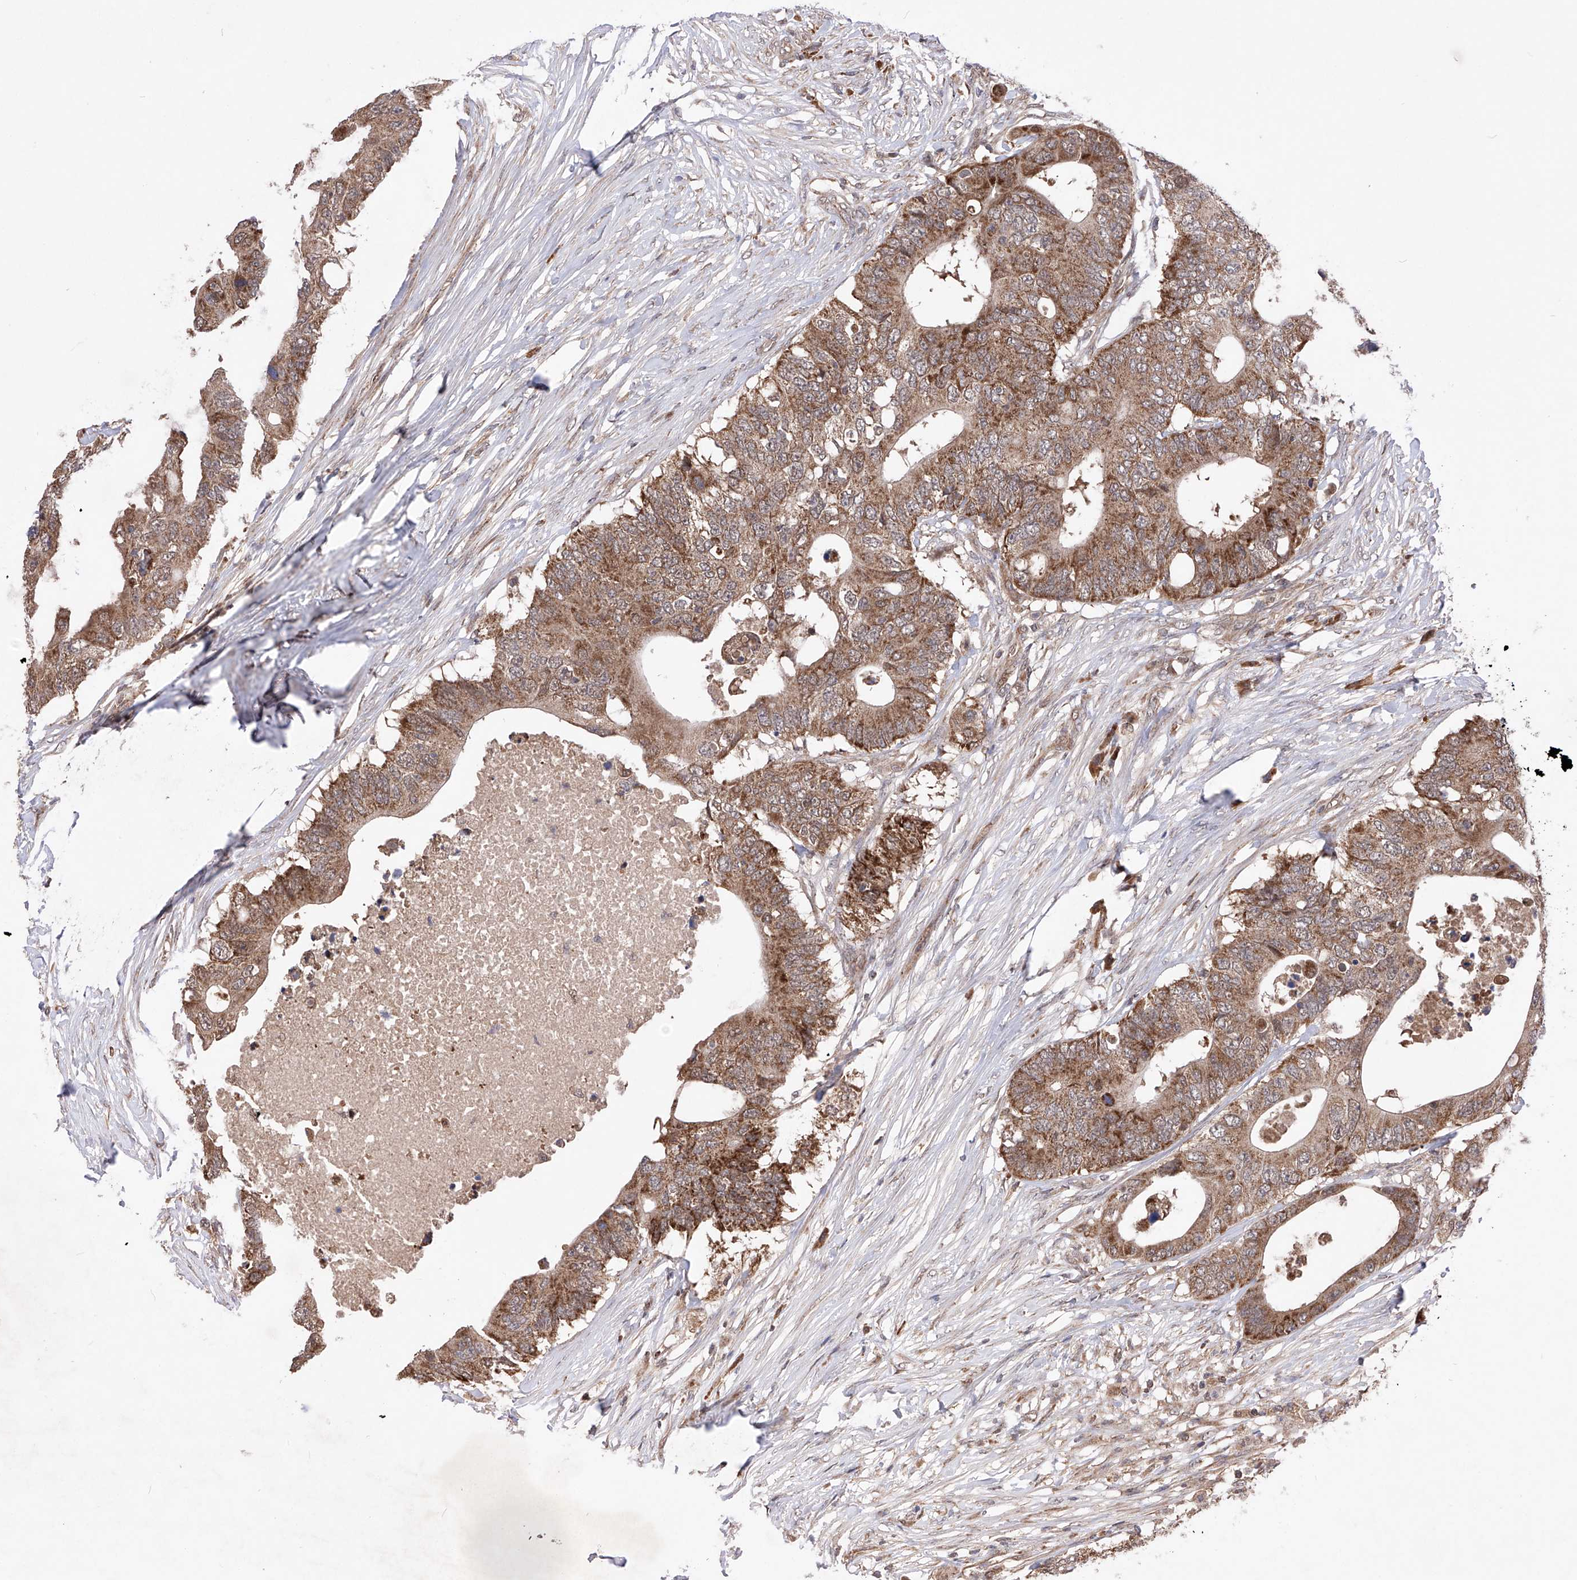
{"staining": {"intensity": "moderate", "quantity": ">75%", "location": "cytoplasmic/membranous"}, "tissue": "colorectal cancer", "cell_type": "Tumor cells", "image_type": "cancer", "snomed": [{"axis": "morphology", "description": "Adenocarcinoma, NOS"}, {"axis": "topography", "description": "Colon"}], "caption": "A medium amount of moderate cytoplasmic/membranous positivity is present in about >75% of tumor cells in colorectal adenocarcinoma tissue.", "gene": "SDHAF4", "patient": {"sex": "male", "age": 71}}